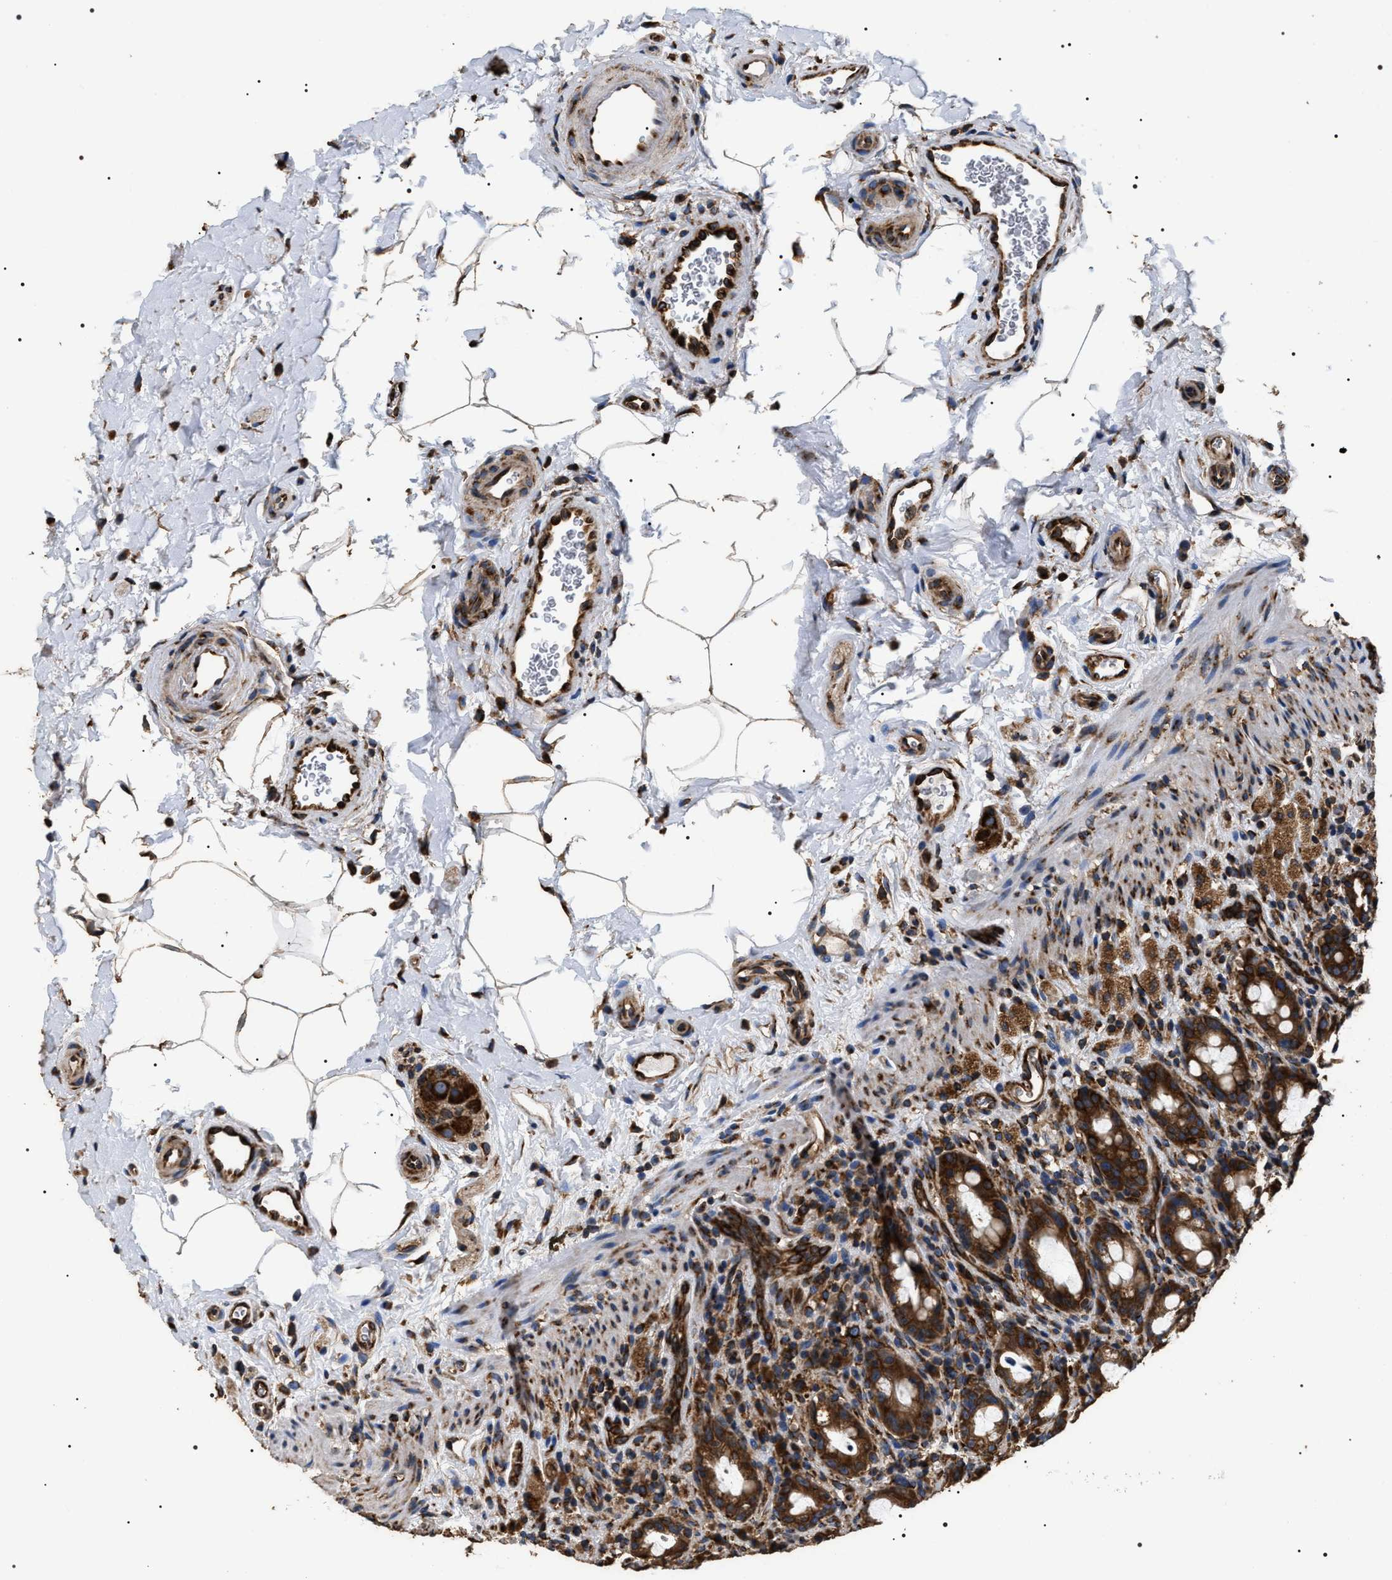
{"staining": {"intensity": "strong", "quantity": ">75%", "location": "cytoplasmic/membranous"}, "tissue": "rectum", "cell_type": "Glandular cells", "image_type": "normal", "snomed": [{"axis": "morphology", "description": "Normal tissue, NOS"}, {"axis": "topography", "description": "Rectum"}], "caption": "This is a histology image of immunohistochemistry staining of normal rectum, which shows strong expression in the cytoplasmic/membranous of glandular cells.", "gene": "KTN1", "patient": {"sex": "male", "age": 44}}